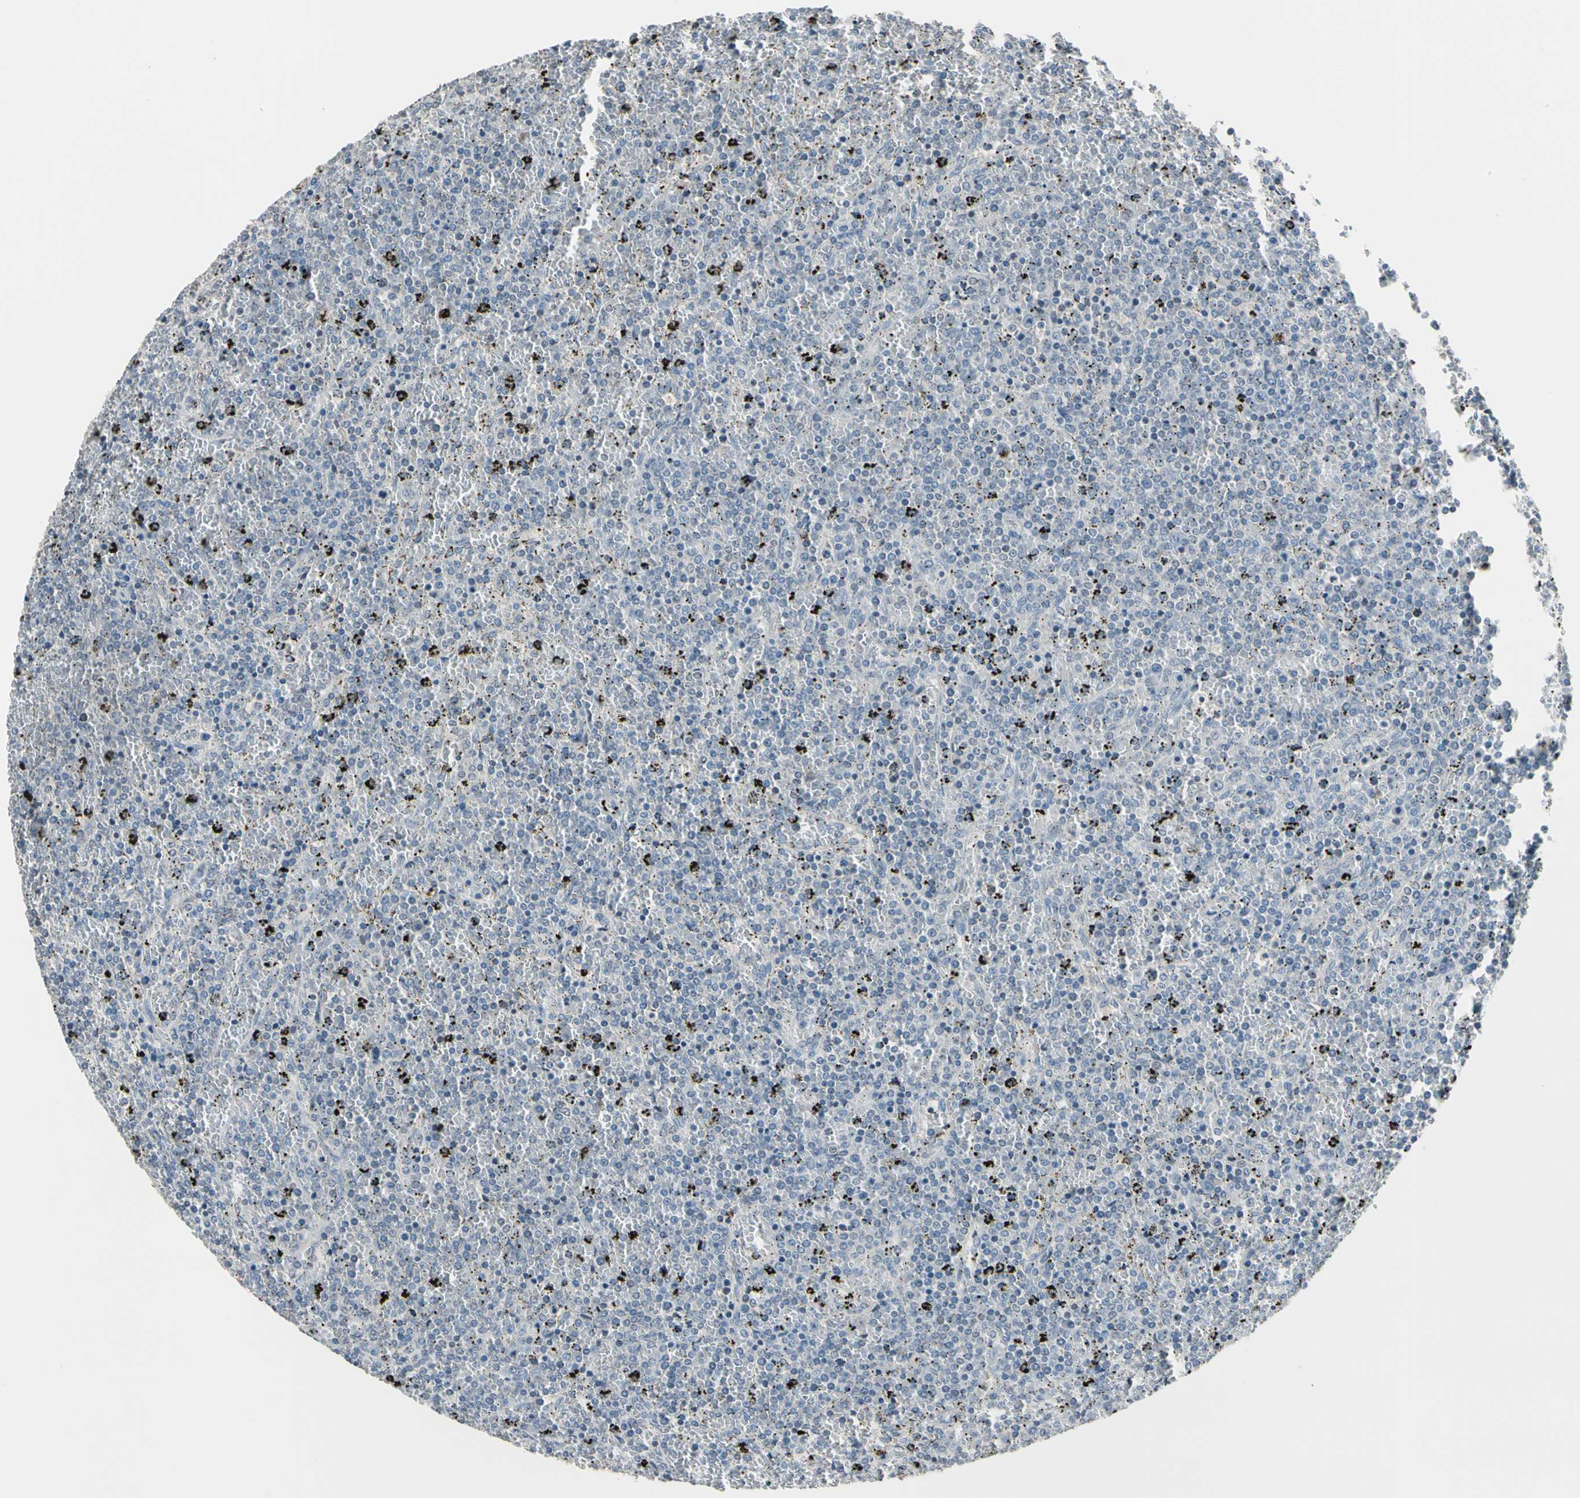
{"staining": {"intensity": "negative", "quantity": "none", "location": "none"}, "tissue": "lymphoma", "cell_type": "Tumor cells", "image_type": "cancer", "snomed": [{"axis": "morphology", "description": "Malignant lymphoma, non-Hodgkin's type, Low grade"}, {"axis": "topography", "description": "Spleen"}], "caption": "DAB immunohistochemical staining of human malignant lymphoma, non-Hodgkin's type (low-grade) exhibits no significant staining in tumor cells.", "gene": "SV2A", "patient": {"sex": "female", "age": 77}}